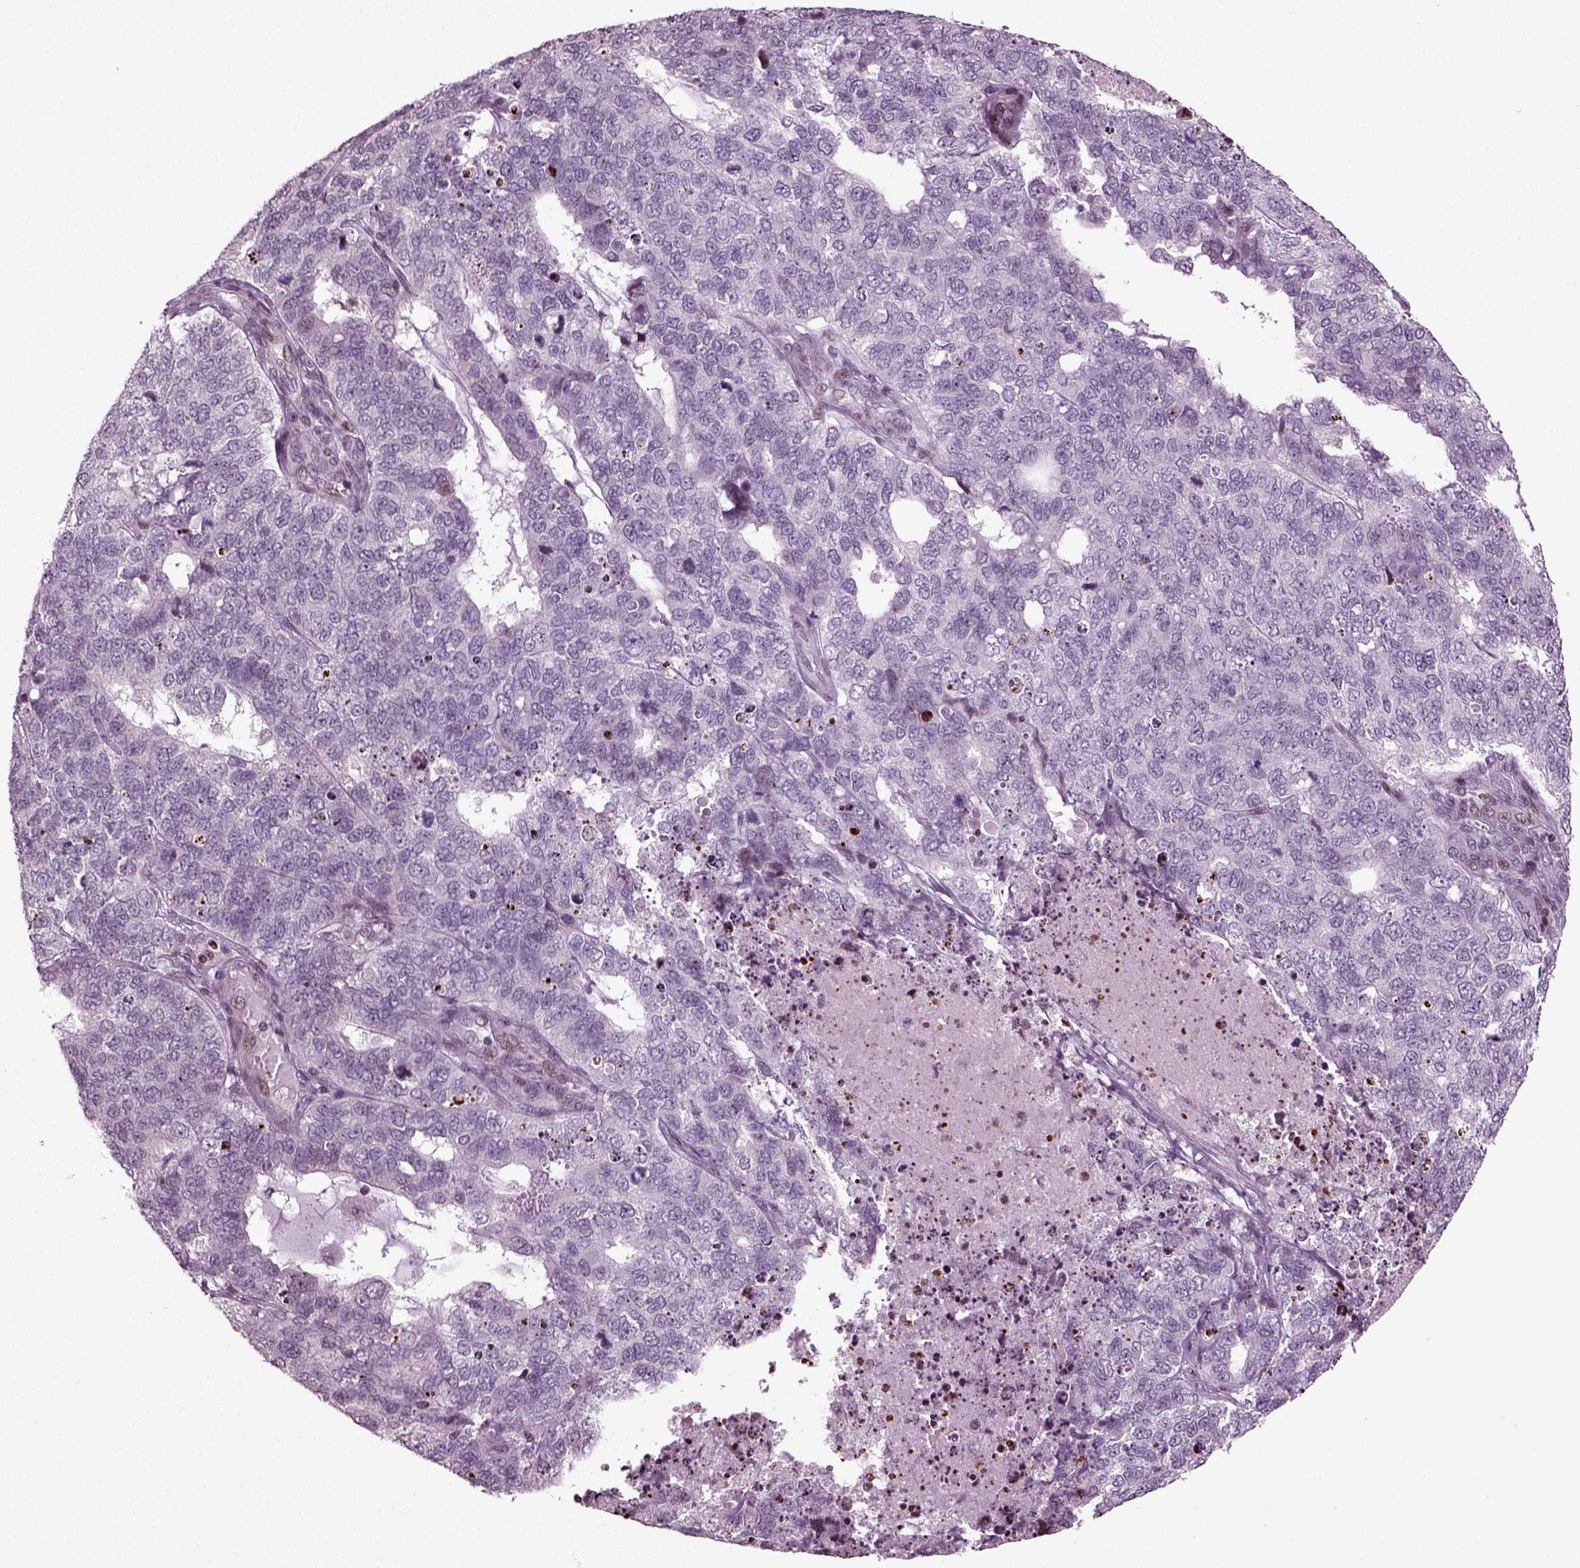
{"staining": {"intensity": "negative", "quantity": "none", "location": "none"}, "tissue": "cervical cancer", "cell_type": "Tumor cells", "image_type": "cancer", "snomed": [{"axis": "morphology", "description": "Squamous cell carcinoma, NOS"}, {"axis": "topography", "description": "Cervix"}], "caption": "High magnification brightfield microscopy of cervical cancer (squamous cell carcinoma) stained with DAB (3,3'-diaminobenzidine) (brown) and counterstained with hematoxylin (blue): tumor cells show no significant staining.", "gene": "HEYL", "patient": {"sex": "female", "age": 63}}